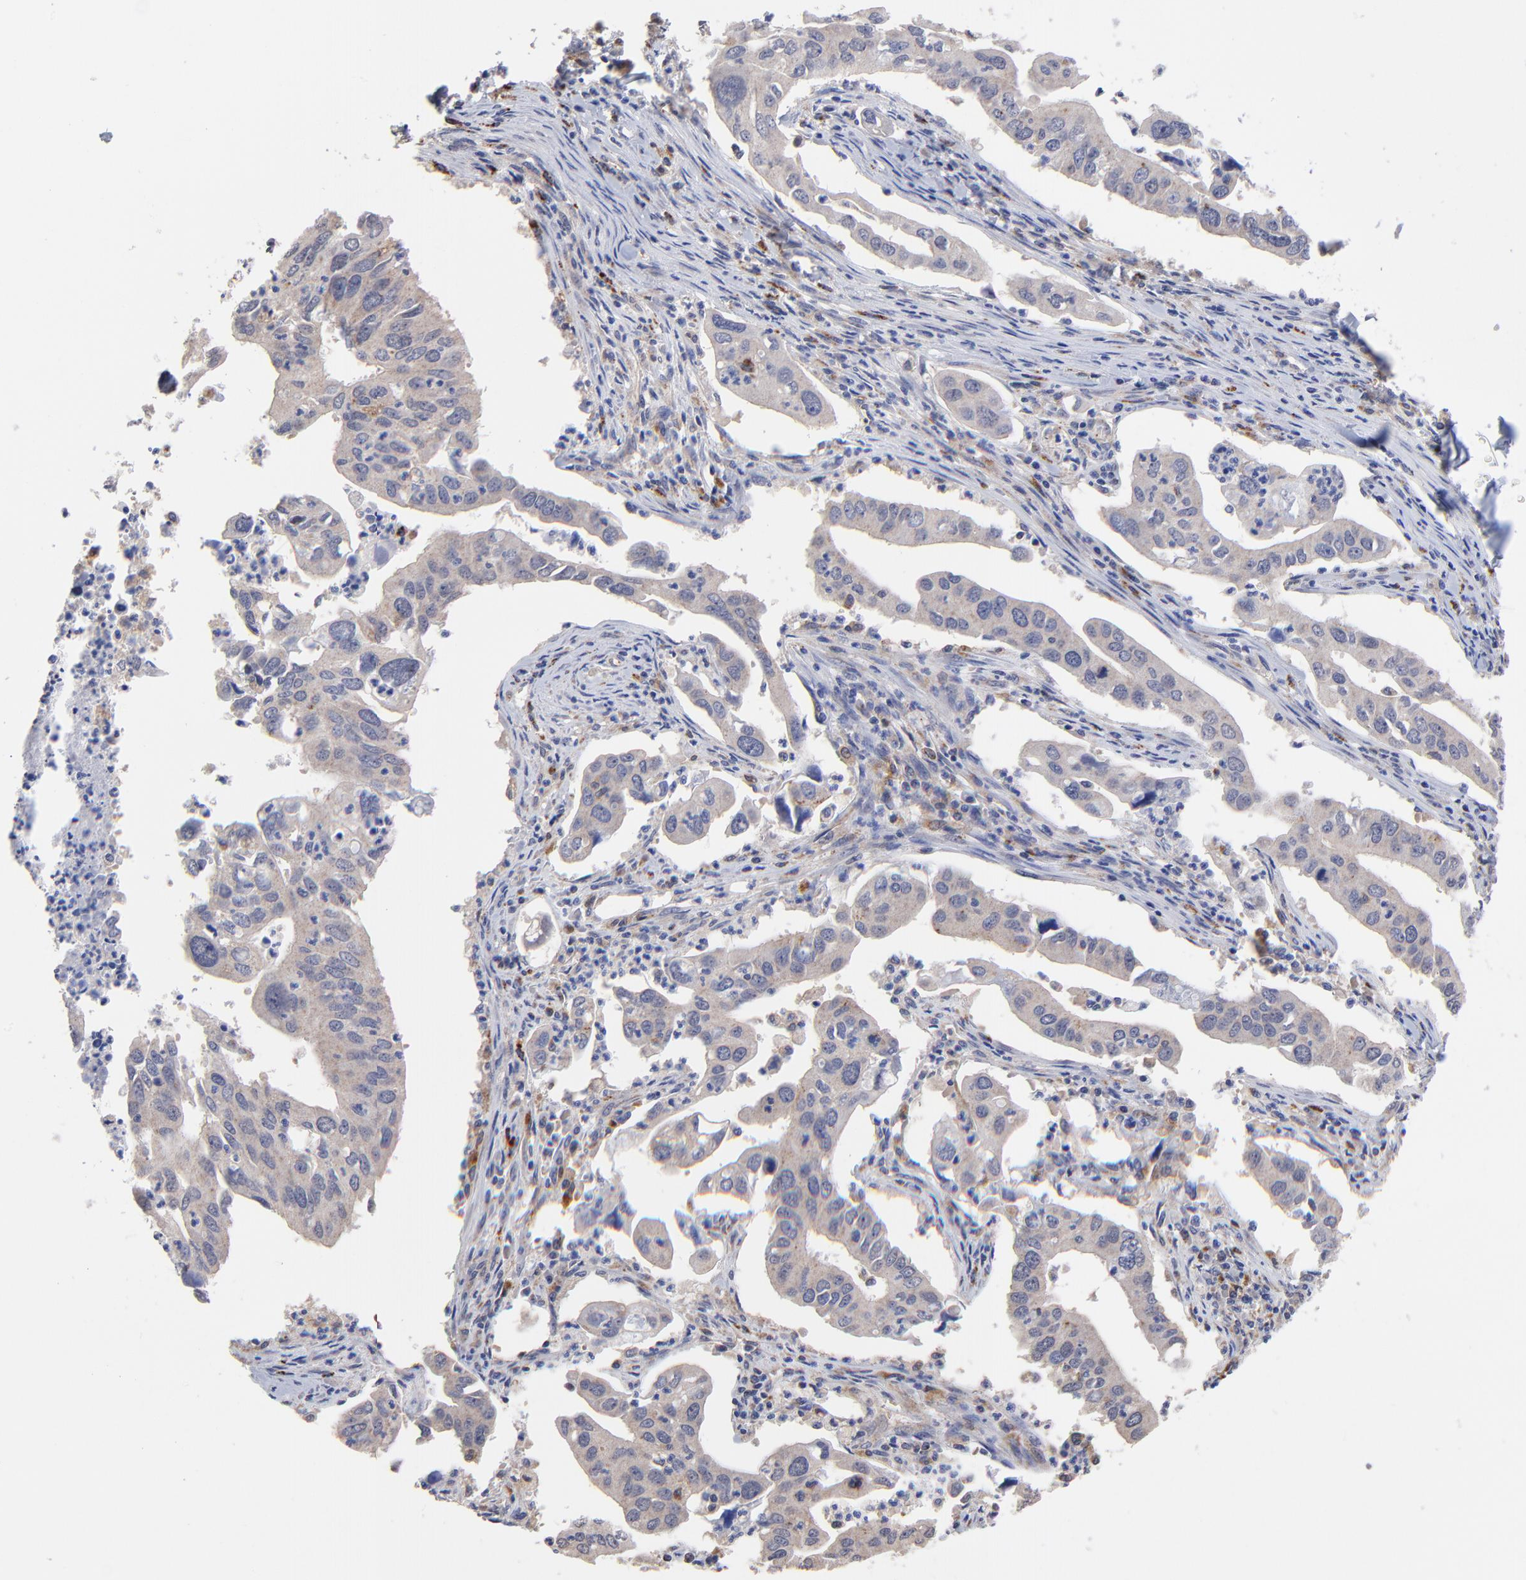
{"staining": {"intensity": "weak", "quantity": "<25%", "location": "cytoplasmic/membranous"}, "tissue": "lung cancer", "cell_type": "Tumor cells", "image_type": "cancer", "snomed": [{"axis": "morphology", "description": "Adenocarcinoma, NOS"}, {"axis": "topography", "description": "Lung"}], "caption": "Immunohistochemistry (IHC) photomicrograph of human adenocarcinoma (lung) stained for a protein (brown), which shows no positivity in tumor cells. (DAB (3,3'-diaminobenzidine) immunohistochemistry (IHC), high magnification).", "gene": "PDE4B", "patient": {"sex": "male", "age": 48}}